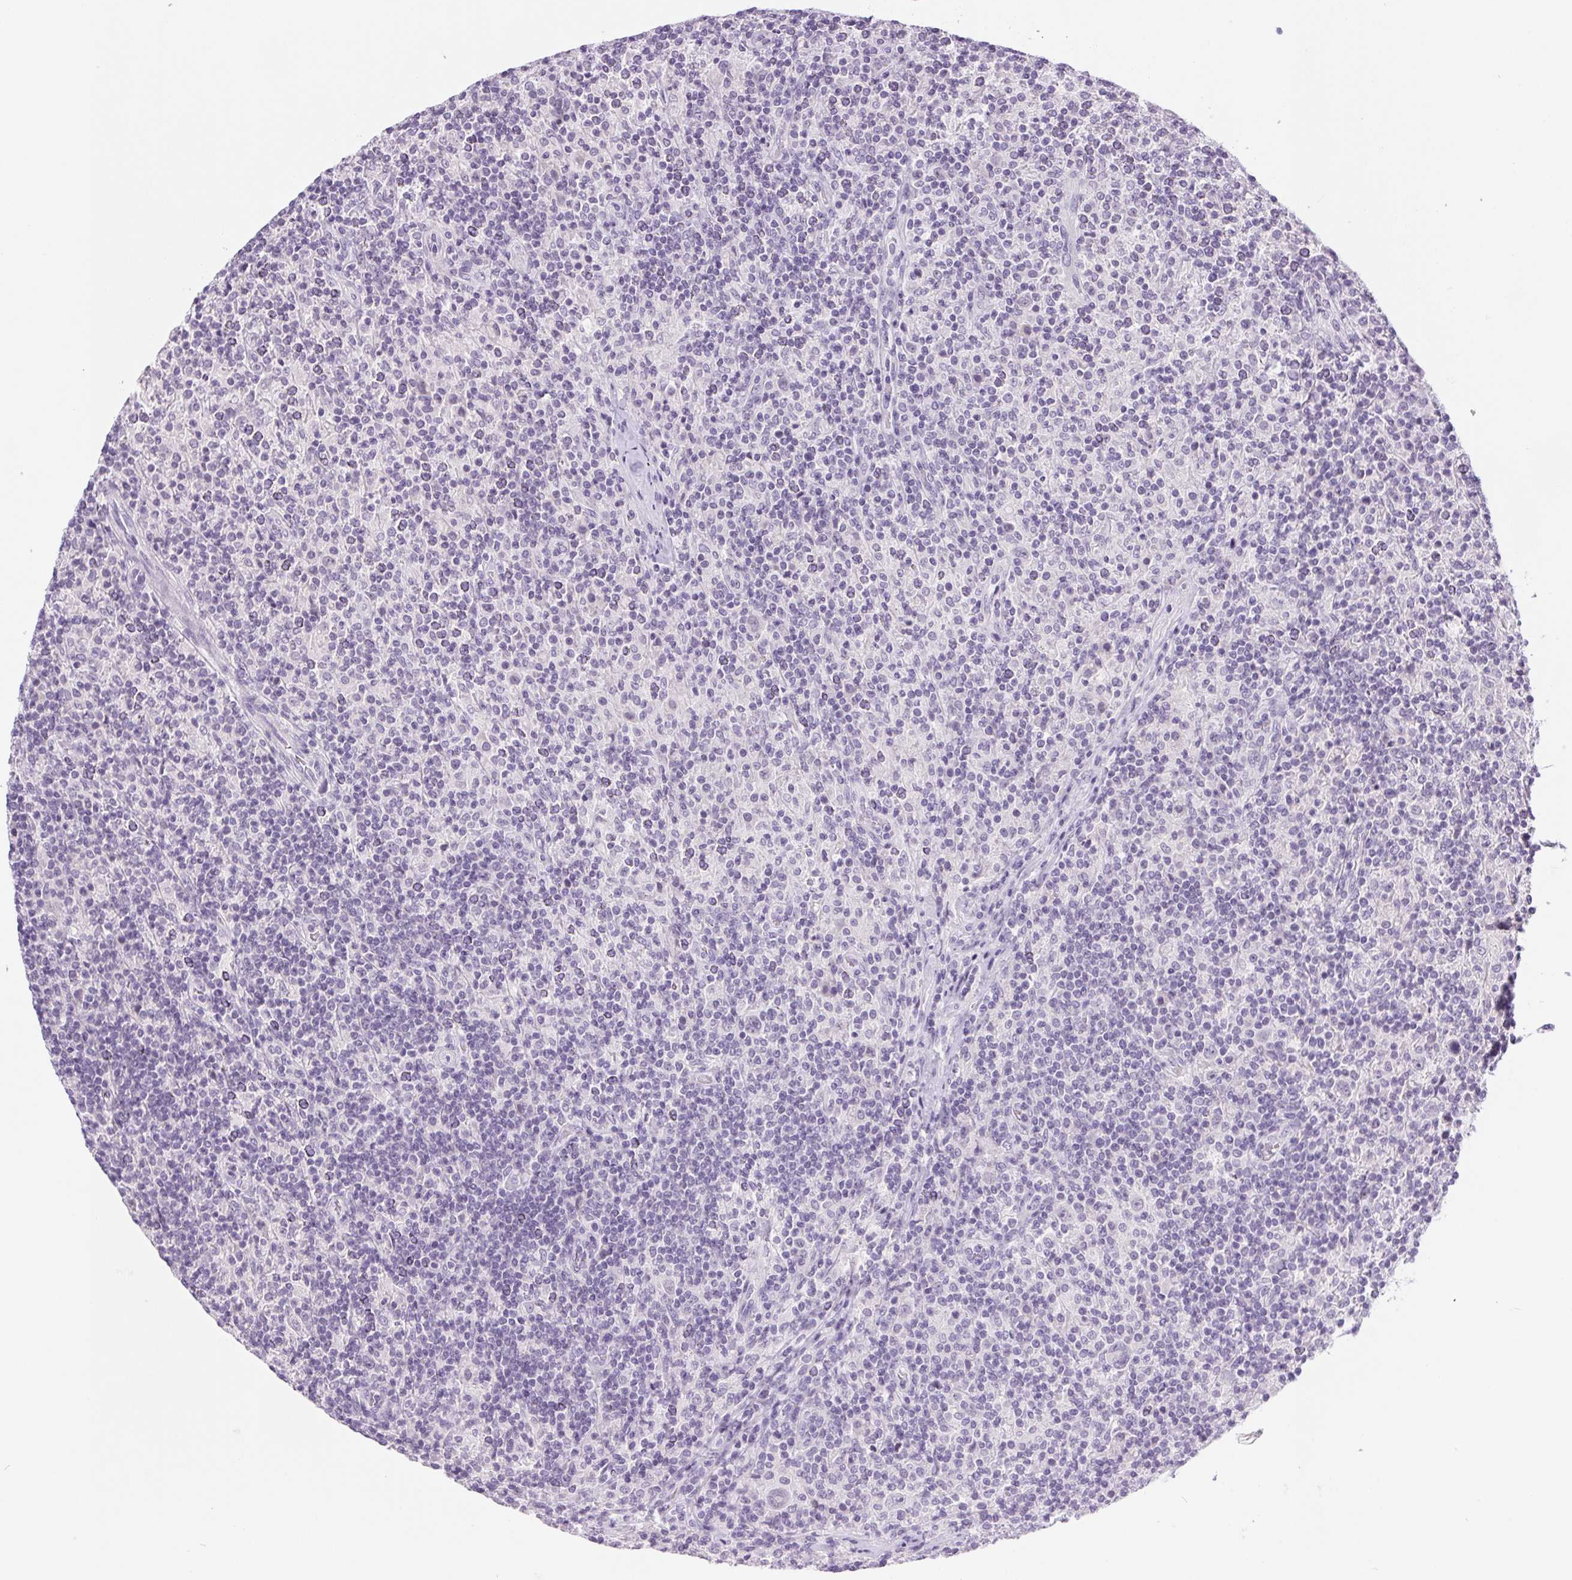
{"staining": {"intensity": "negative", "quantity": "none", "location": "none"}, "tissue": "lymphoma", "cell_type": "Tumor cells", "image_type": "cancer", "snomed": [{"axis": "morphology", "description": "Hodgkin's disease, NOS"}, {"axis": "topography", "description": "Lymph node"}], "caption": "High magnification brightfield microscopy of lymphoma stained with DAB (brown) and counterstained with hematoxylin (blue): tumor cells show no significant positivity. (Immunohistochemistry, brightfield microscopy, high magnification).", "gene": "IFIT1B", "patient": {"sex": "male", "age": 70}}